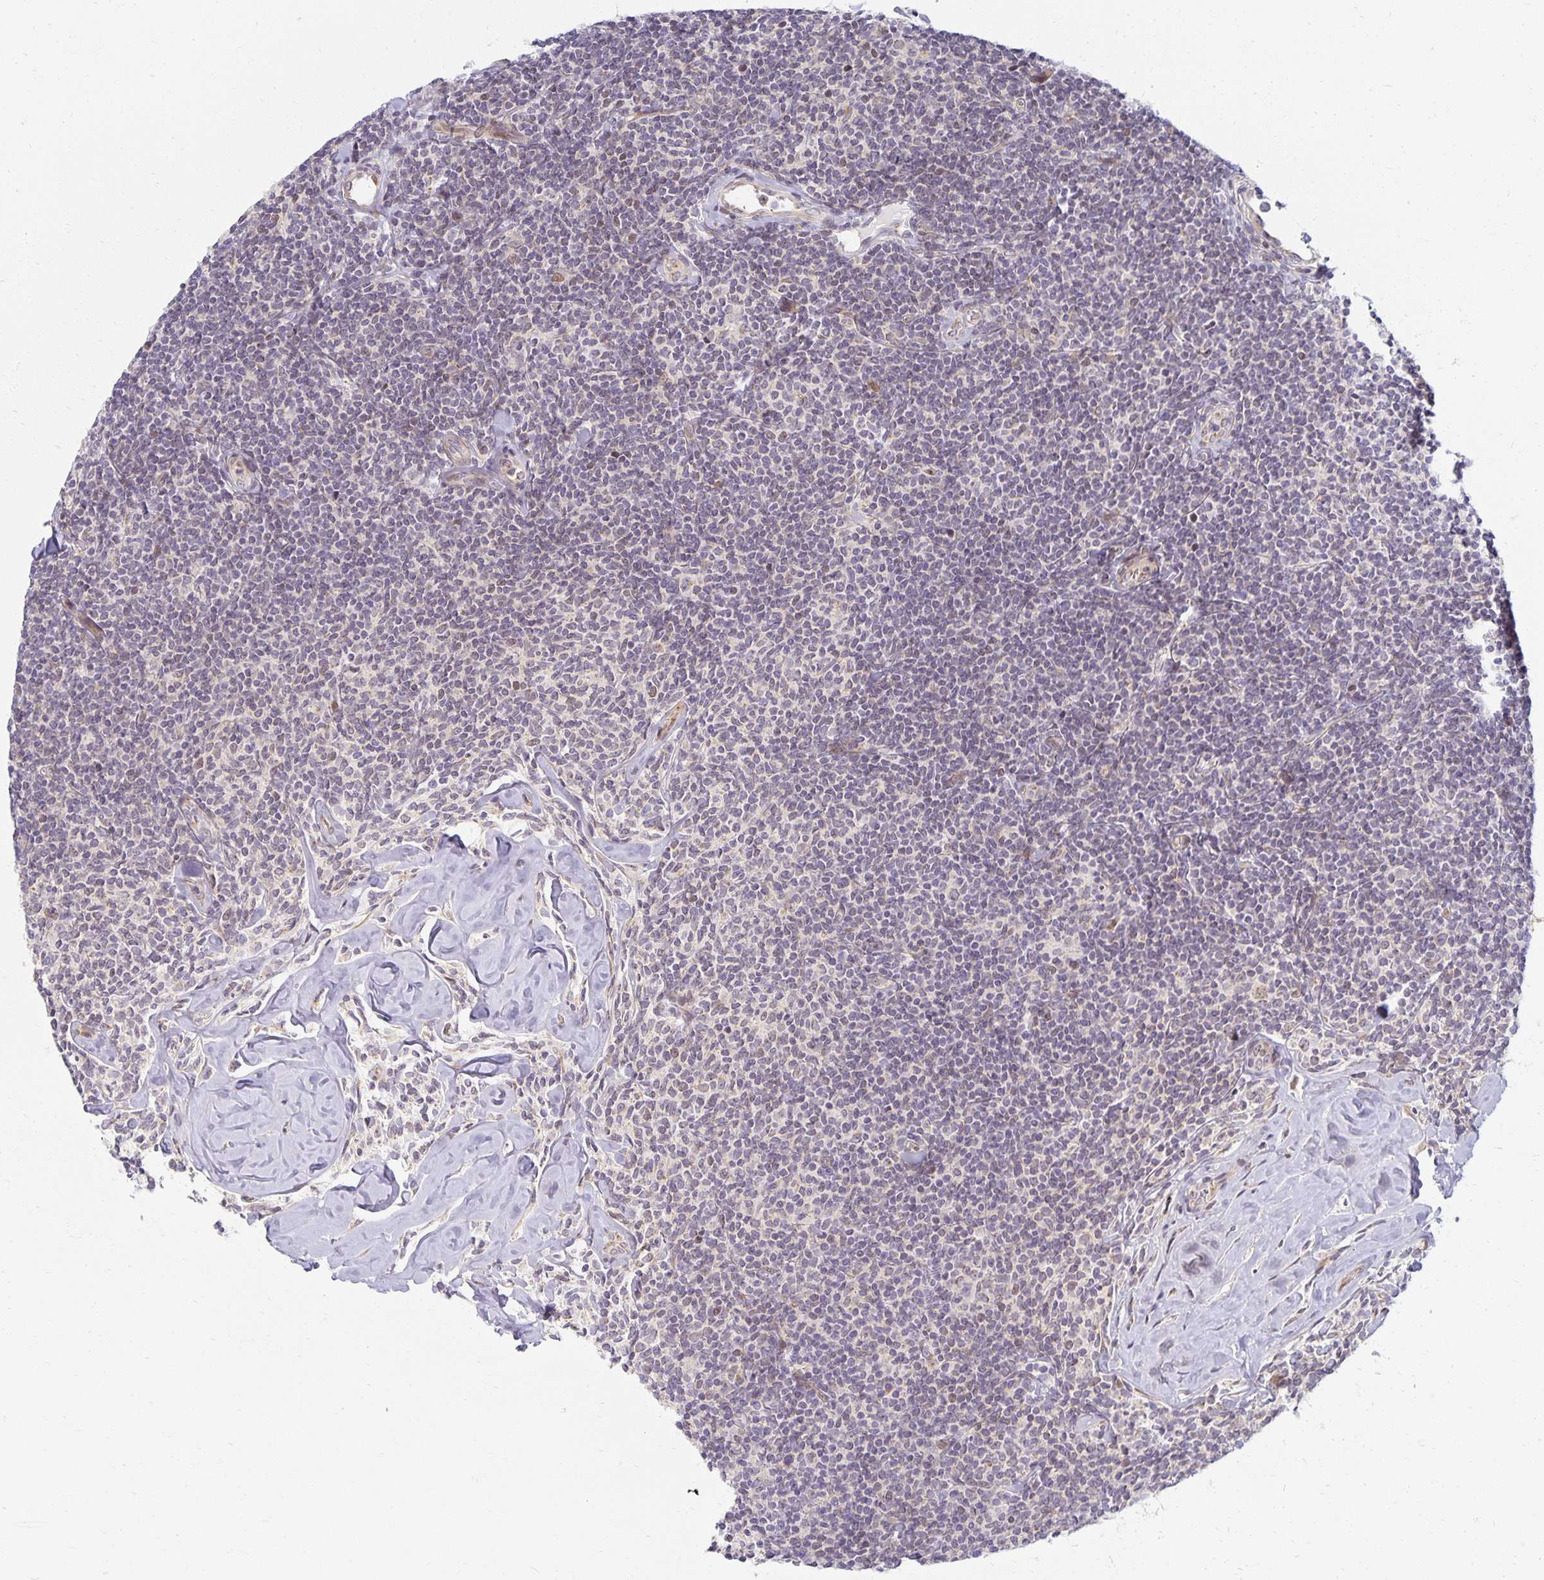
{"staining": {"intensity": "negative", "quantity": "none", "location": "none"}, "tissue": "lymphoma", "cell_type": "Tumor cells", "image_type": "cancer", "snomed": [{"axis": "morphology", "description": "Malignant lymphoma, non-Hodgkin's type, Low grade"}, {"axis": "topography", "description": "Lymph node"}], "caption": "DAB (3,3'-diaminobenzidine) immunohistochemical staining of human low-grade malignant lymphoma, non-Hodgkin's type demonstrates no significant positivity in tumor cells.", "gene": "EHF", "patient": {"sex": "female", "age": 56}}